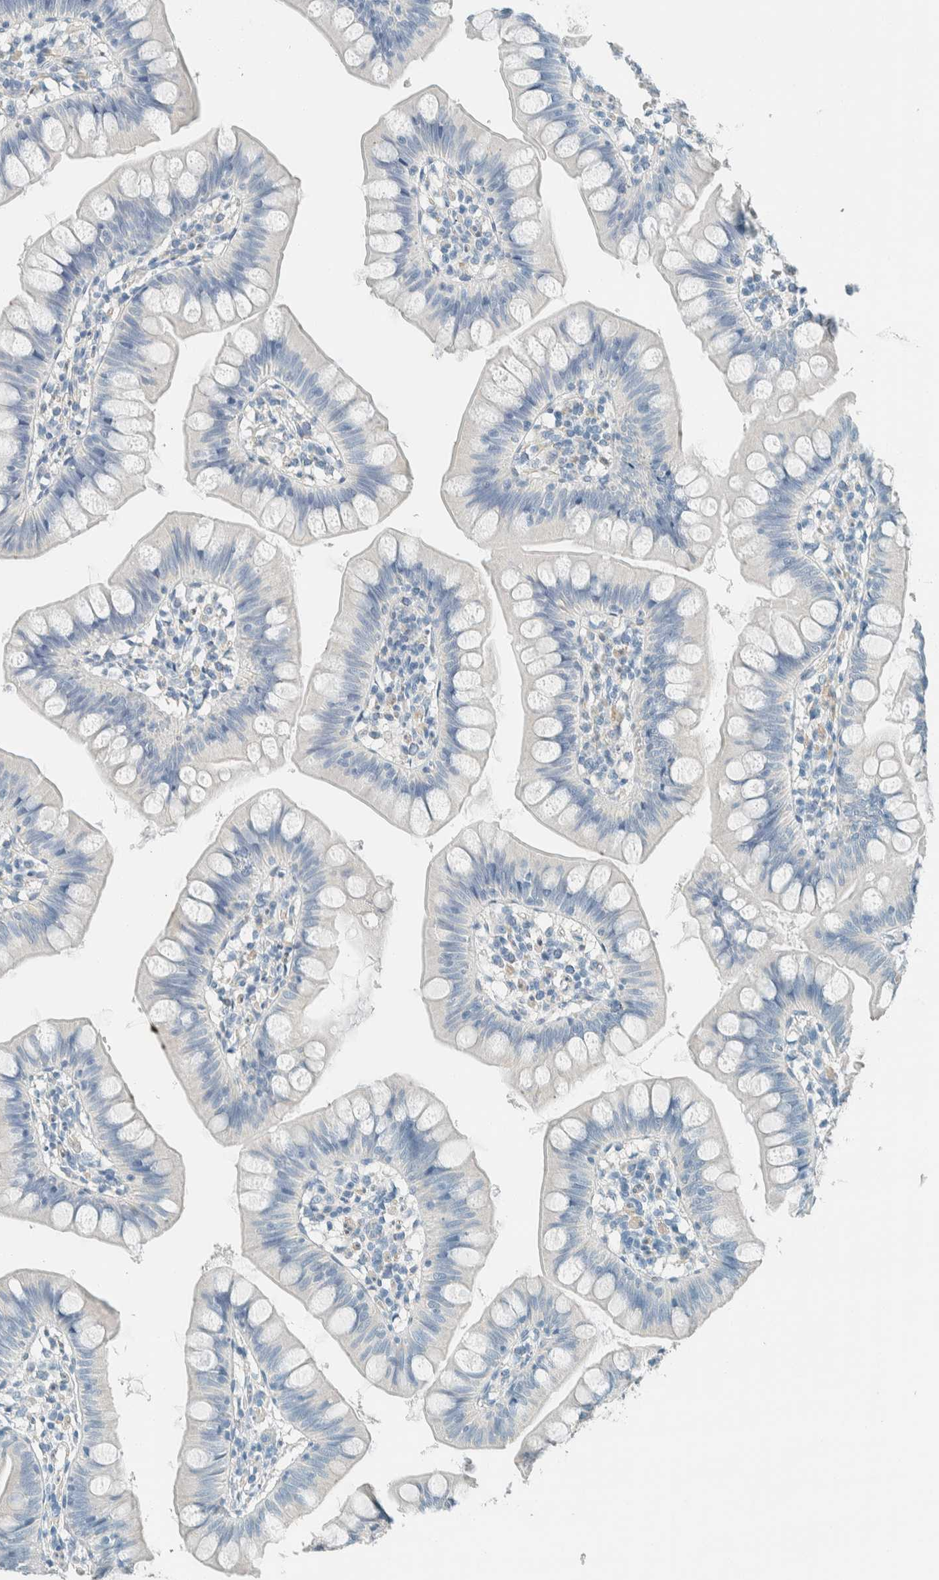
{"staining": {"intensity": "negative", "quantity": "none", "location": "none"}, "tissue": "small intestine", "cell_type": "Glandular cells", "image_type": "normal", "snomed": [{"axis": "morphology", "description": "Normal tissue, NOS"}, {"axis": "topography", "description": "Small intestine"}], "caption": "The immunohistochemistry (IHC) micrograph has no significant positivity in glandular cells of small intestine.", "gene": "SLFN12", "patient": {"sex": "male", "age": 7}}